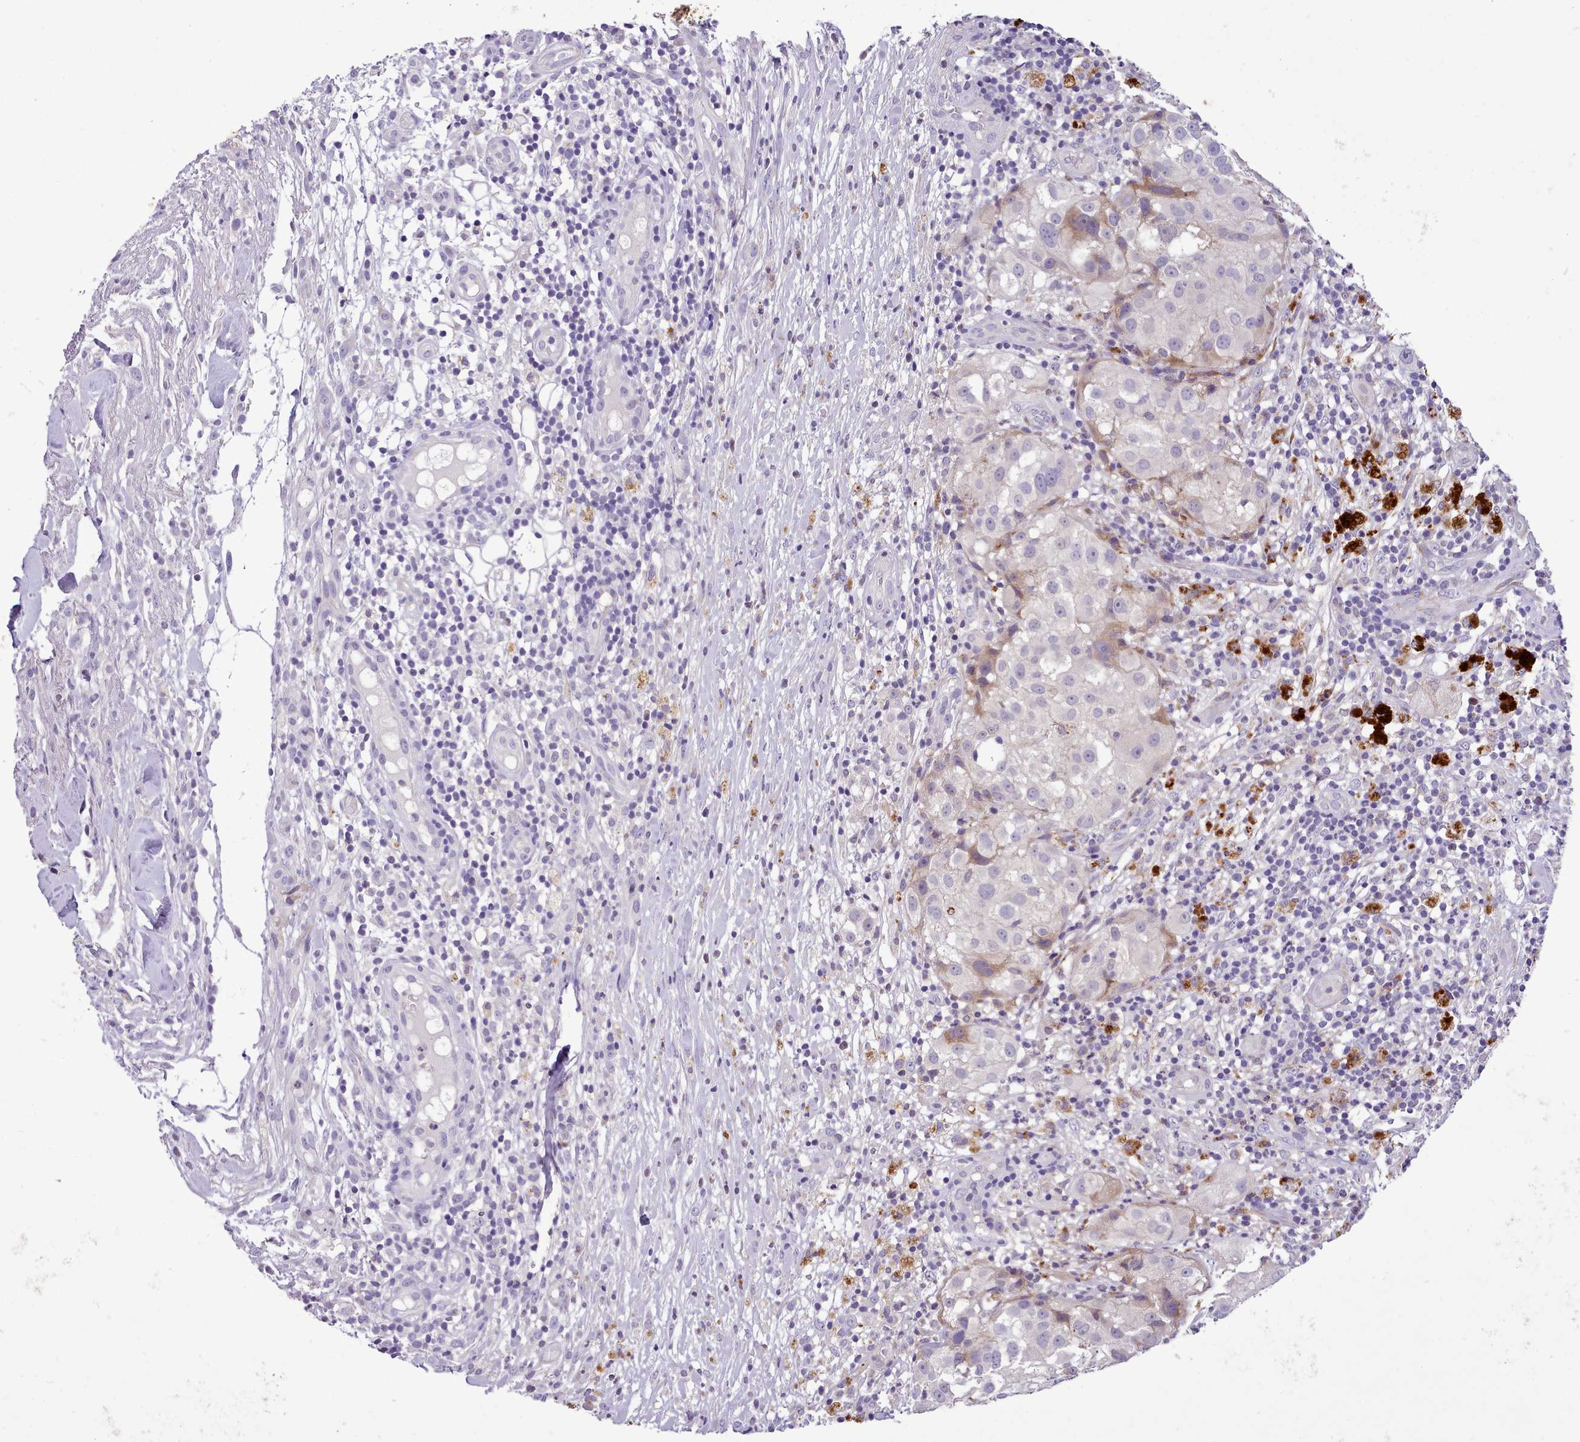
{"staining": {"intensity": "negative", "quantity": "none", "location": "none"}, "tissue": "melanoma", "cell_type": "Tumor cells", "image_type": "cancer", "snomed": [{"axis": "morphology", "description": "Normal morphology"}, {"axis": "morphology", "description": "Malignant melanoma, NOS"}, {"axis": "topography", "description": "Skin"}], "caption": "DAB (3,3'-diaminobenzidine) immunohistochemical staining of malignant melanoma displays no significant positivity in tumor cells. The staining is performed using DAB brown chromogen with nuclei counter-stained in using hematoxylin.", "gene": "FAM83E", "patient": {"sex": "female", "age": 72}}